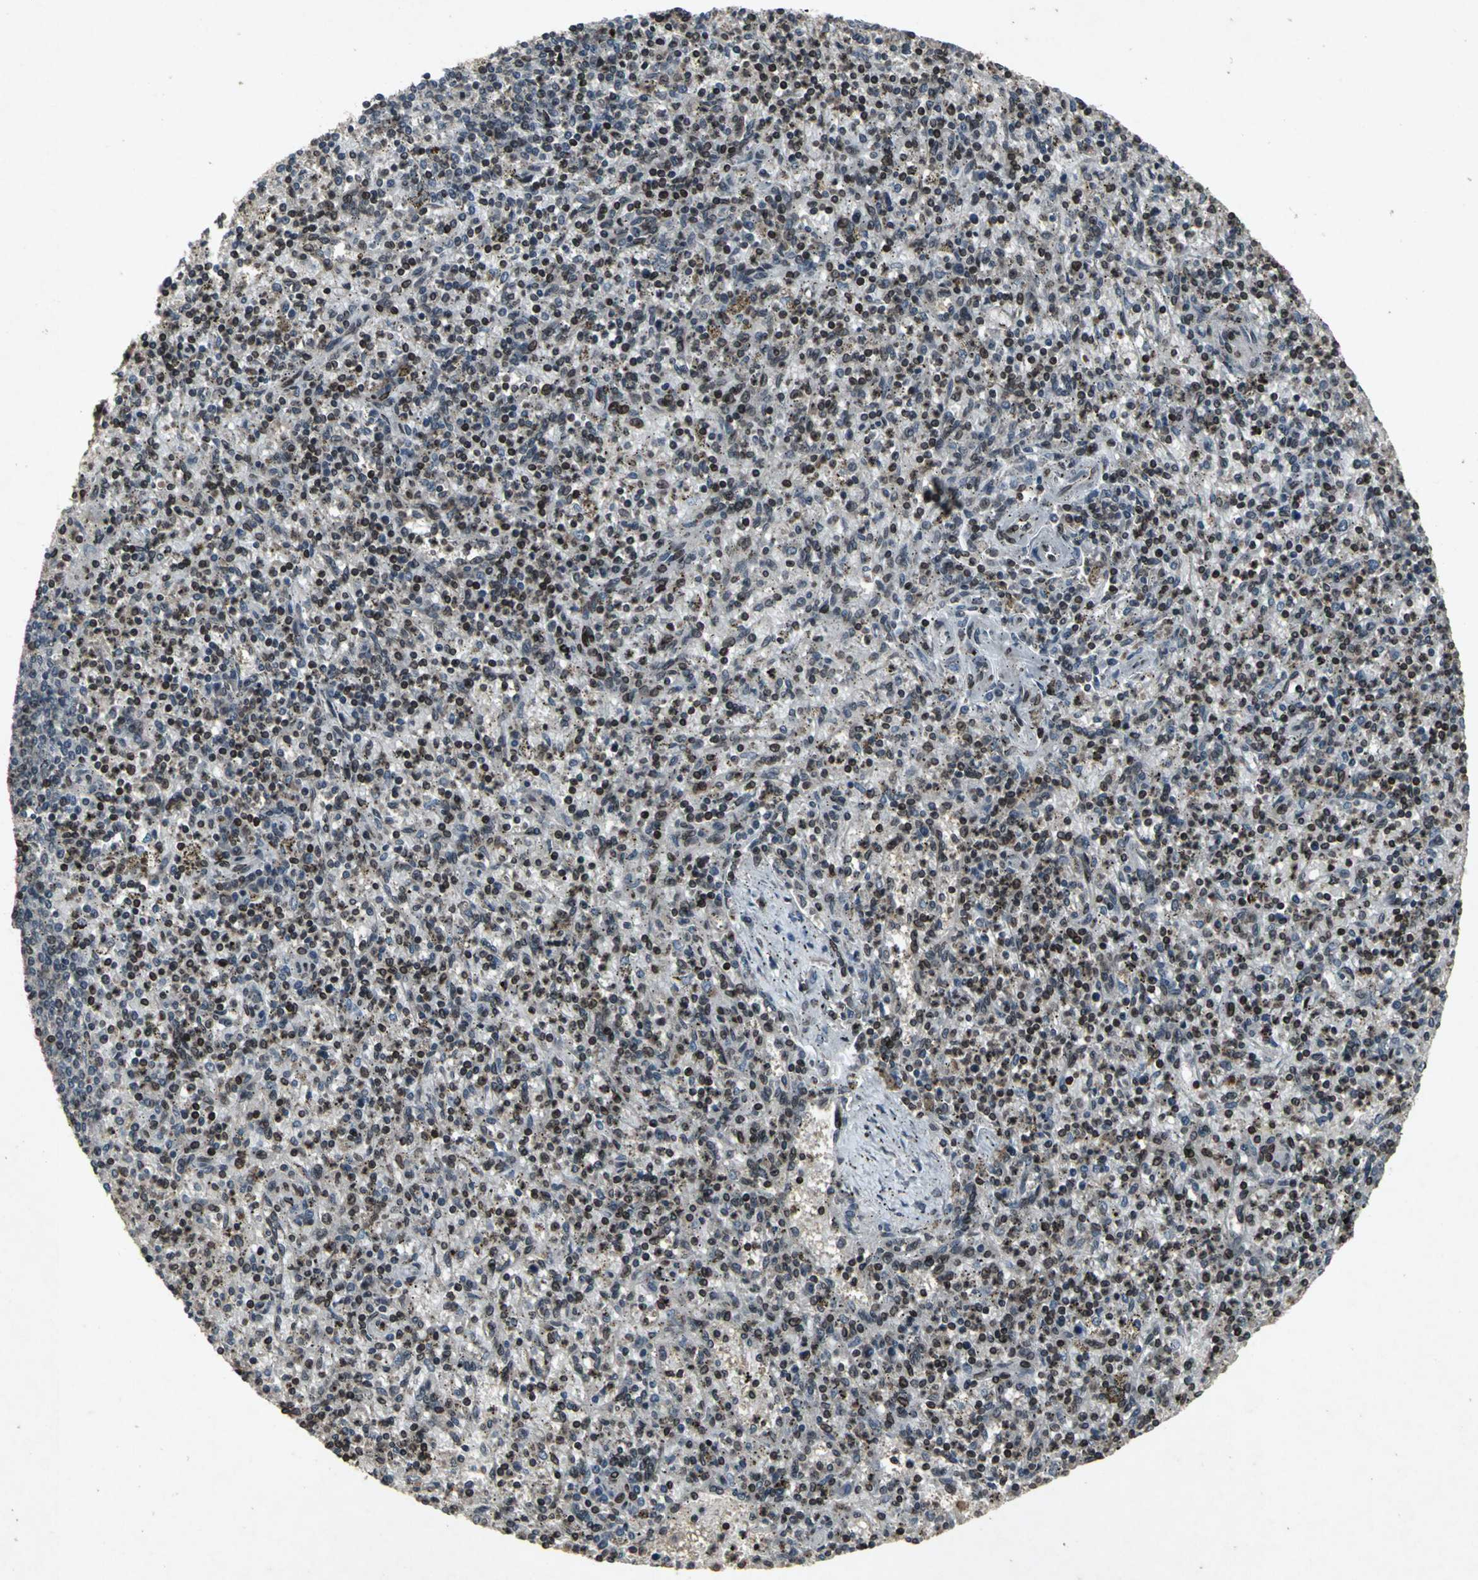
{"staining": {"intensity": "strong", "quantity": ">75%", "location": "nuclear"}, "tissue": "spleen", "cell_type": "Cells in red pulp", "image_type": "normal", "snomed": [{"axis": "morphology", "description": "Normal tissue, NOS"}, {"axis": "topography", "description": "Spleen"}], "caption": "Strong nuclear staining is identified in about >75% of cells in red pulp in normal spleen.", "gene": "SH2B3", "patient": {"sex": "male", "age": 72}}